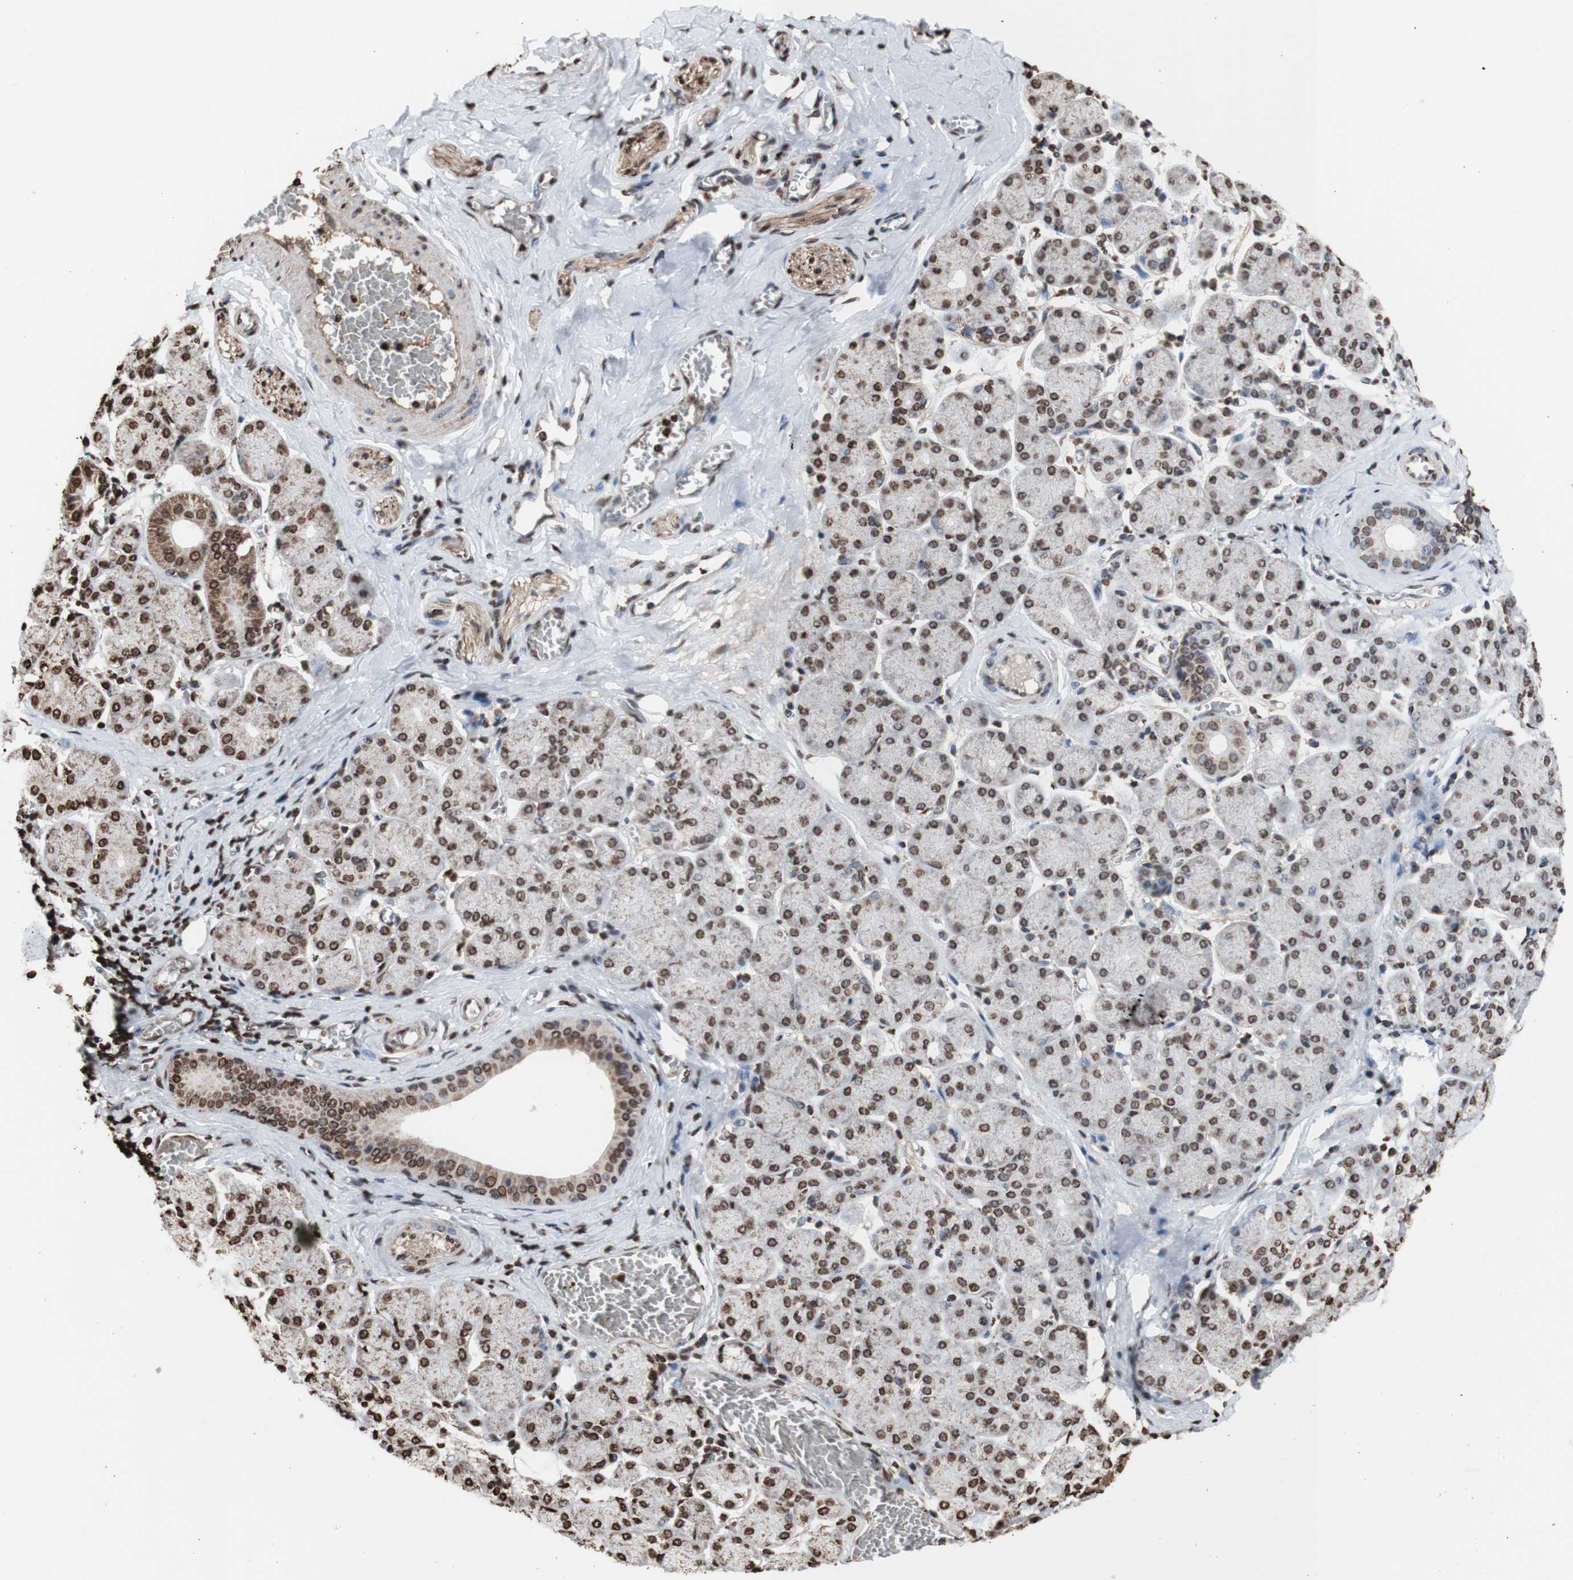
{"staining": {"intensity": "strong", "quantity": ">75%", "location": "cytoplasmic/membranous,nuclear"}, "tissue": "salivary gland", "cell_type": "Glandular cells", "image_type": "normal", "snomed": [{"axis": "morphology", "description": "Normal tissue, NOS"}, {"axis": "topography", "description": "Salivary gland"}], "caption": "Protein staining exhibits strong cytoplasmic/membranous,nuclear staining in approximately >75% of glandular cells in unremarkable salivary gland.", "gene": "SNAI2", "patient": {"sex": "female", "age": 24}}